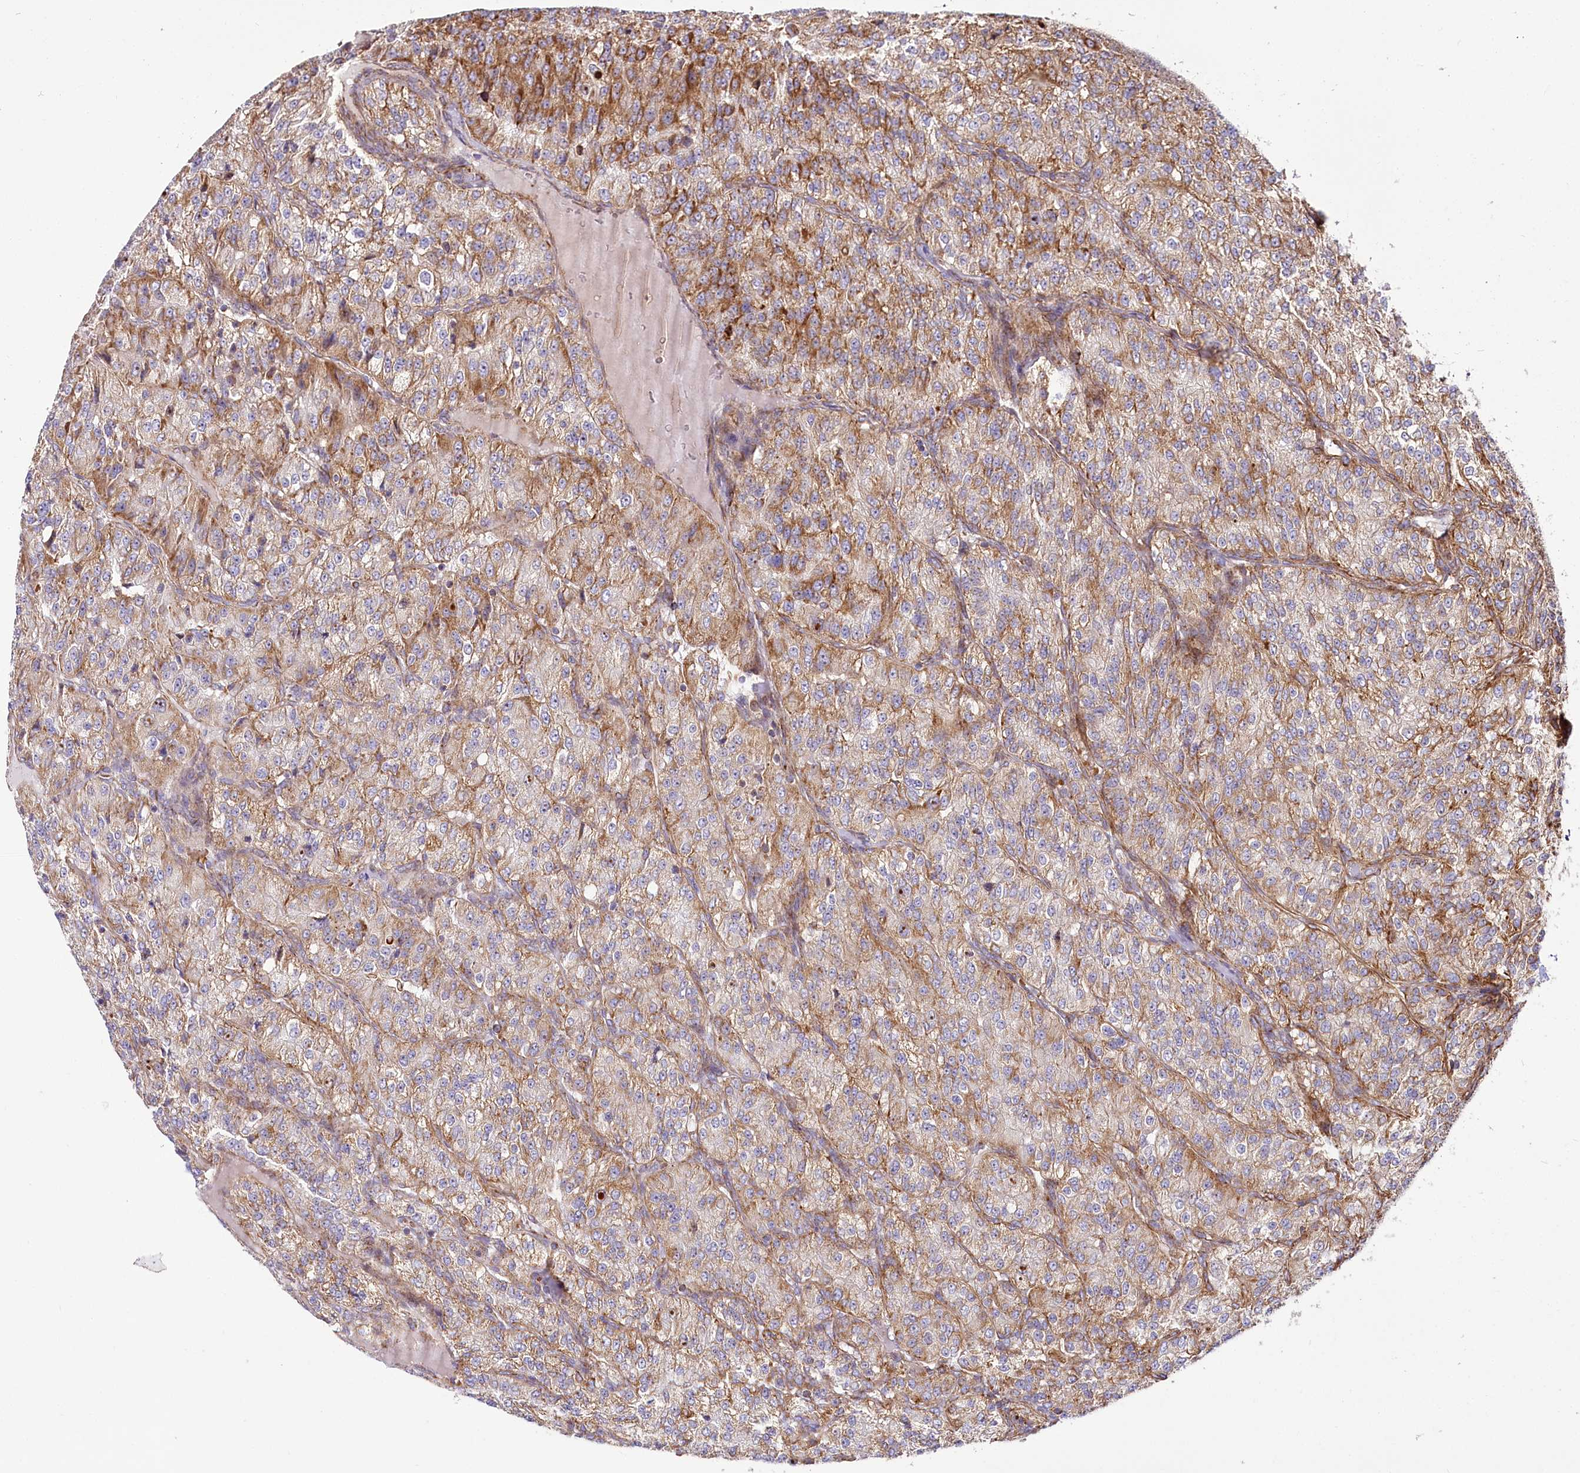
{"staining": {"intensity": "weak", "quantity": ">75%", "location": "cytoplasmic/membranous"}, "tissue": "renal cancer", "cell_type": "Tumor cells", "image_type": "cancer", "snomed": [{"axis": "morphology", "description": "Adenocarcinoma, NOS"}, {"axis": "topography", "description": "Kidney"}], "caption": "Brown immunohistochemical staining in renal adenocarcinoma displays weak cytoplasmic/membranous positivity in about >75% of tumor cells. (Brightfield microscopy of DAB IHC at high magnification).", "gene": "THUMPD3", "patient": {"sex": "female", "age": 63}}